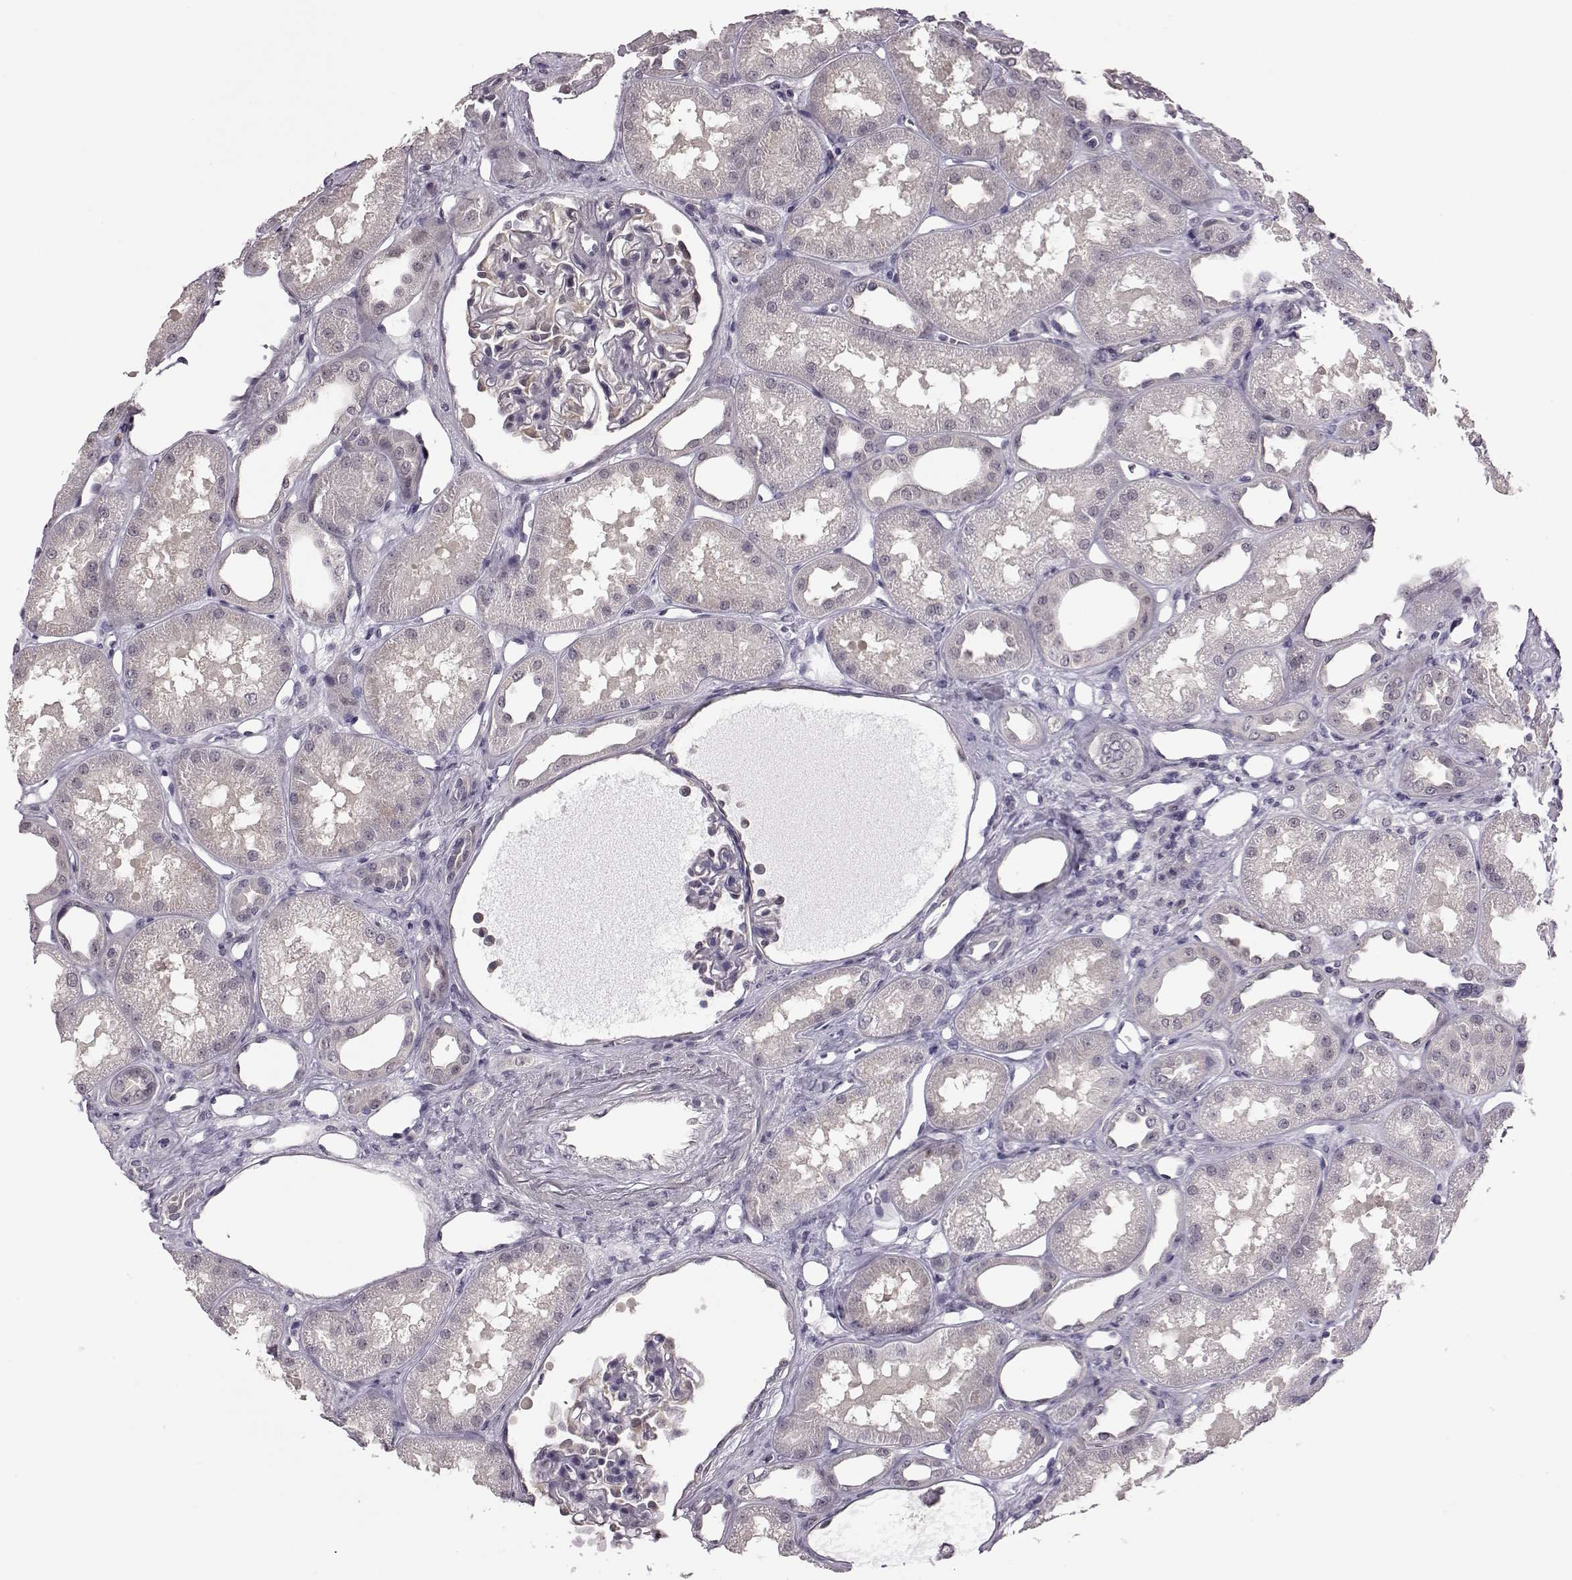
{"staining": {"intensity": "negative", "quantity": "none", "location": "none"}, "tissue": "kidney", "cell_type": "Cells in glomeruli", "image_type": "normal", "snomed": [{"axis": "morphology", "description": "Normal tissue, NOS"}, {"axis": "topography", "description": "Kidney"}], "caption": "High power microscopy photomicrograph of an IHC micrograph of unremarkable kidney, revealing no significant staining in cells in glomeruli.", "gene": "C10orf62", "patient": {"sex": "male", "age": 61}}